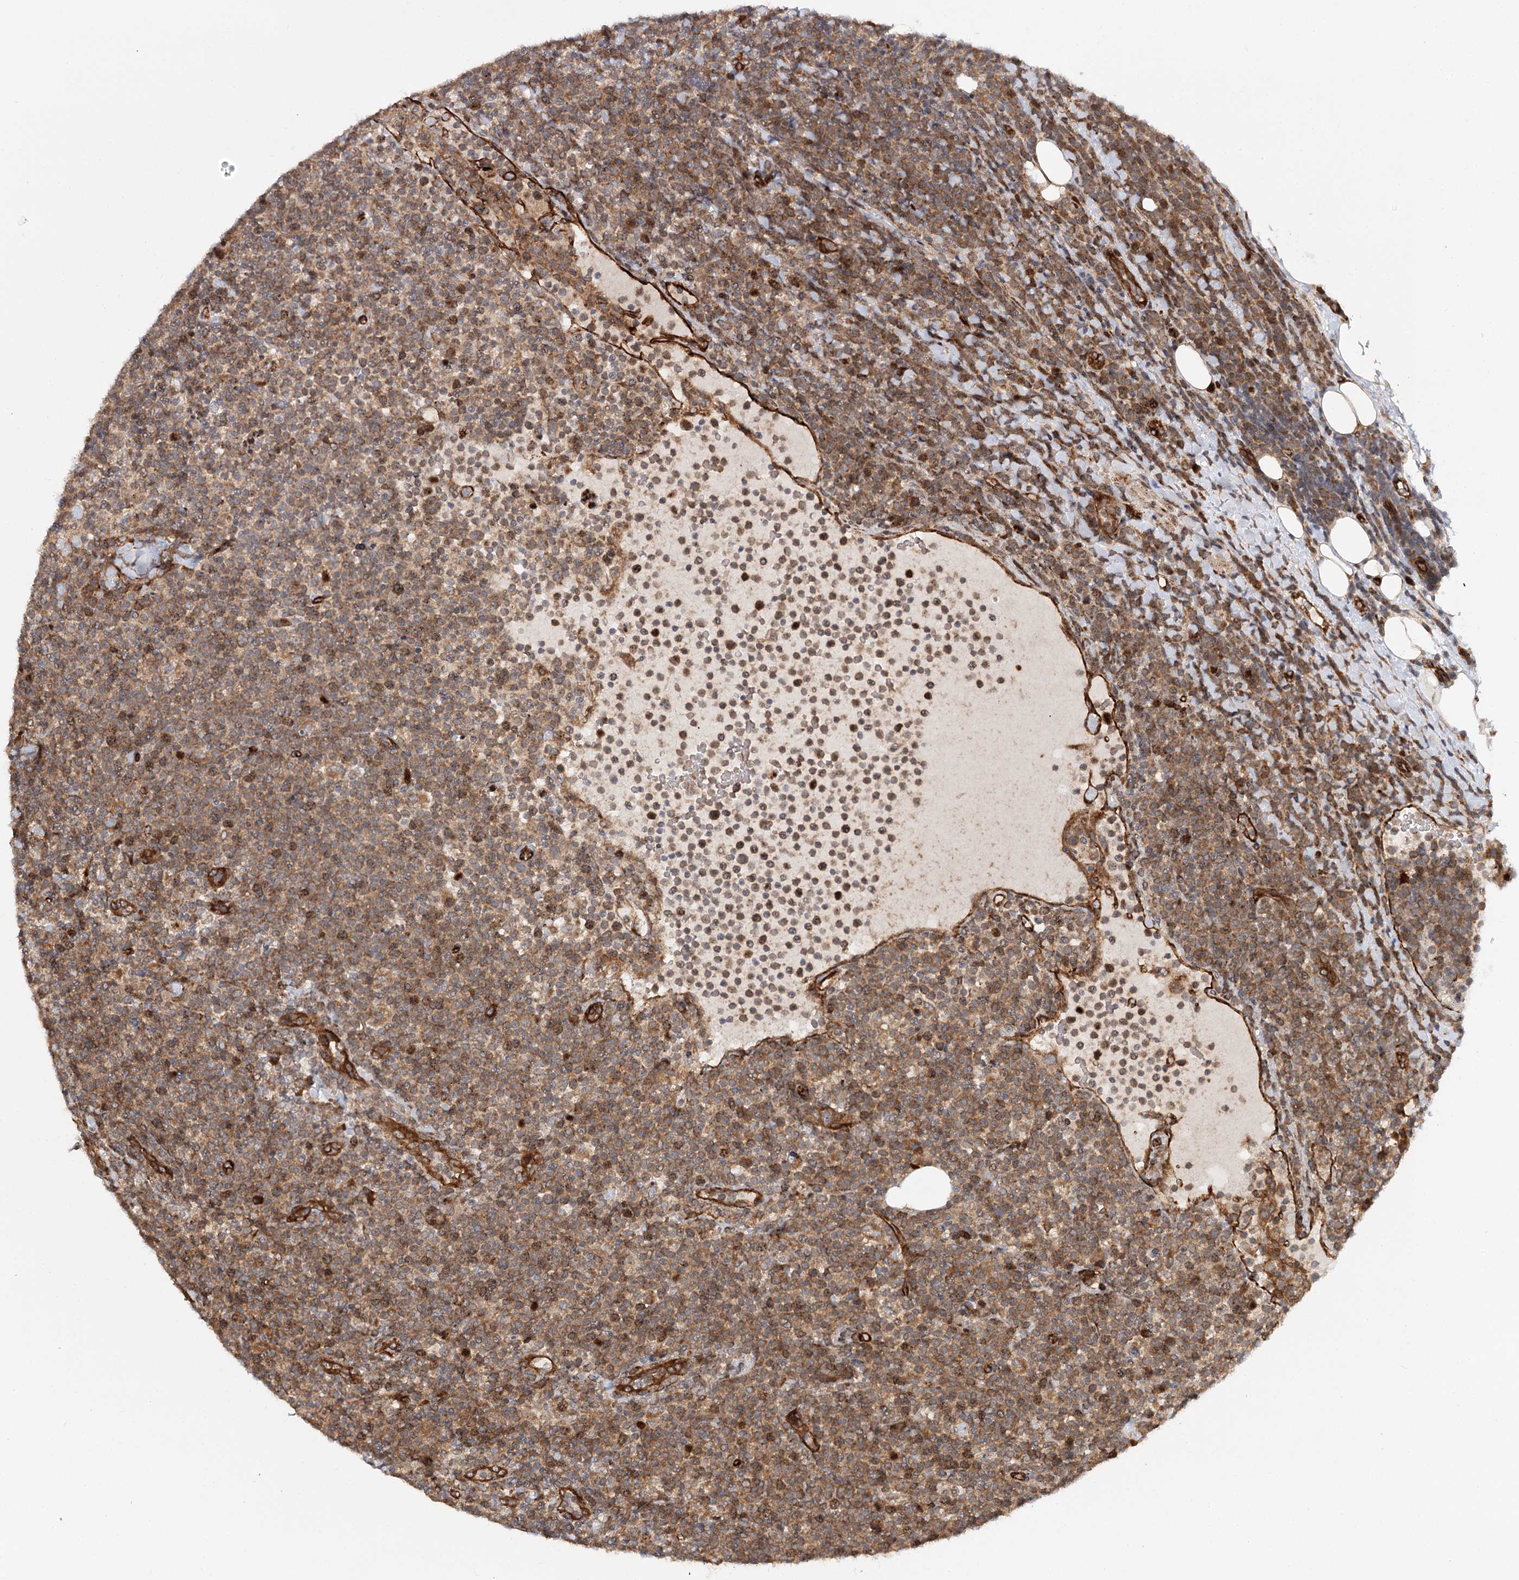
{"staining": {"intensity": "moderate", "quantity": ">75%", "location": "cytoplasmic/membranous"}, "tissue": "lymphoma", "cell_type": "Tumor cells", "image_type": "cancer", "snomed": [{"axis": "morphology", "description": "Malignant lymphoma, non-Hodgkin's type, High grade"}, {"axis": "topography", "description": "Lymph node"}], "caption": "Lymphoma stained with a protein marker shows moderate staining in tumor cells.", "gene": "MKNK1", "patient": {"sex": "male", "age": 61}}